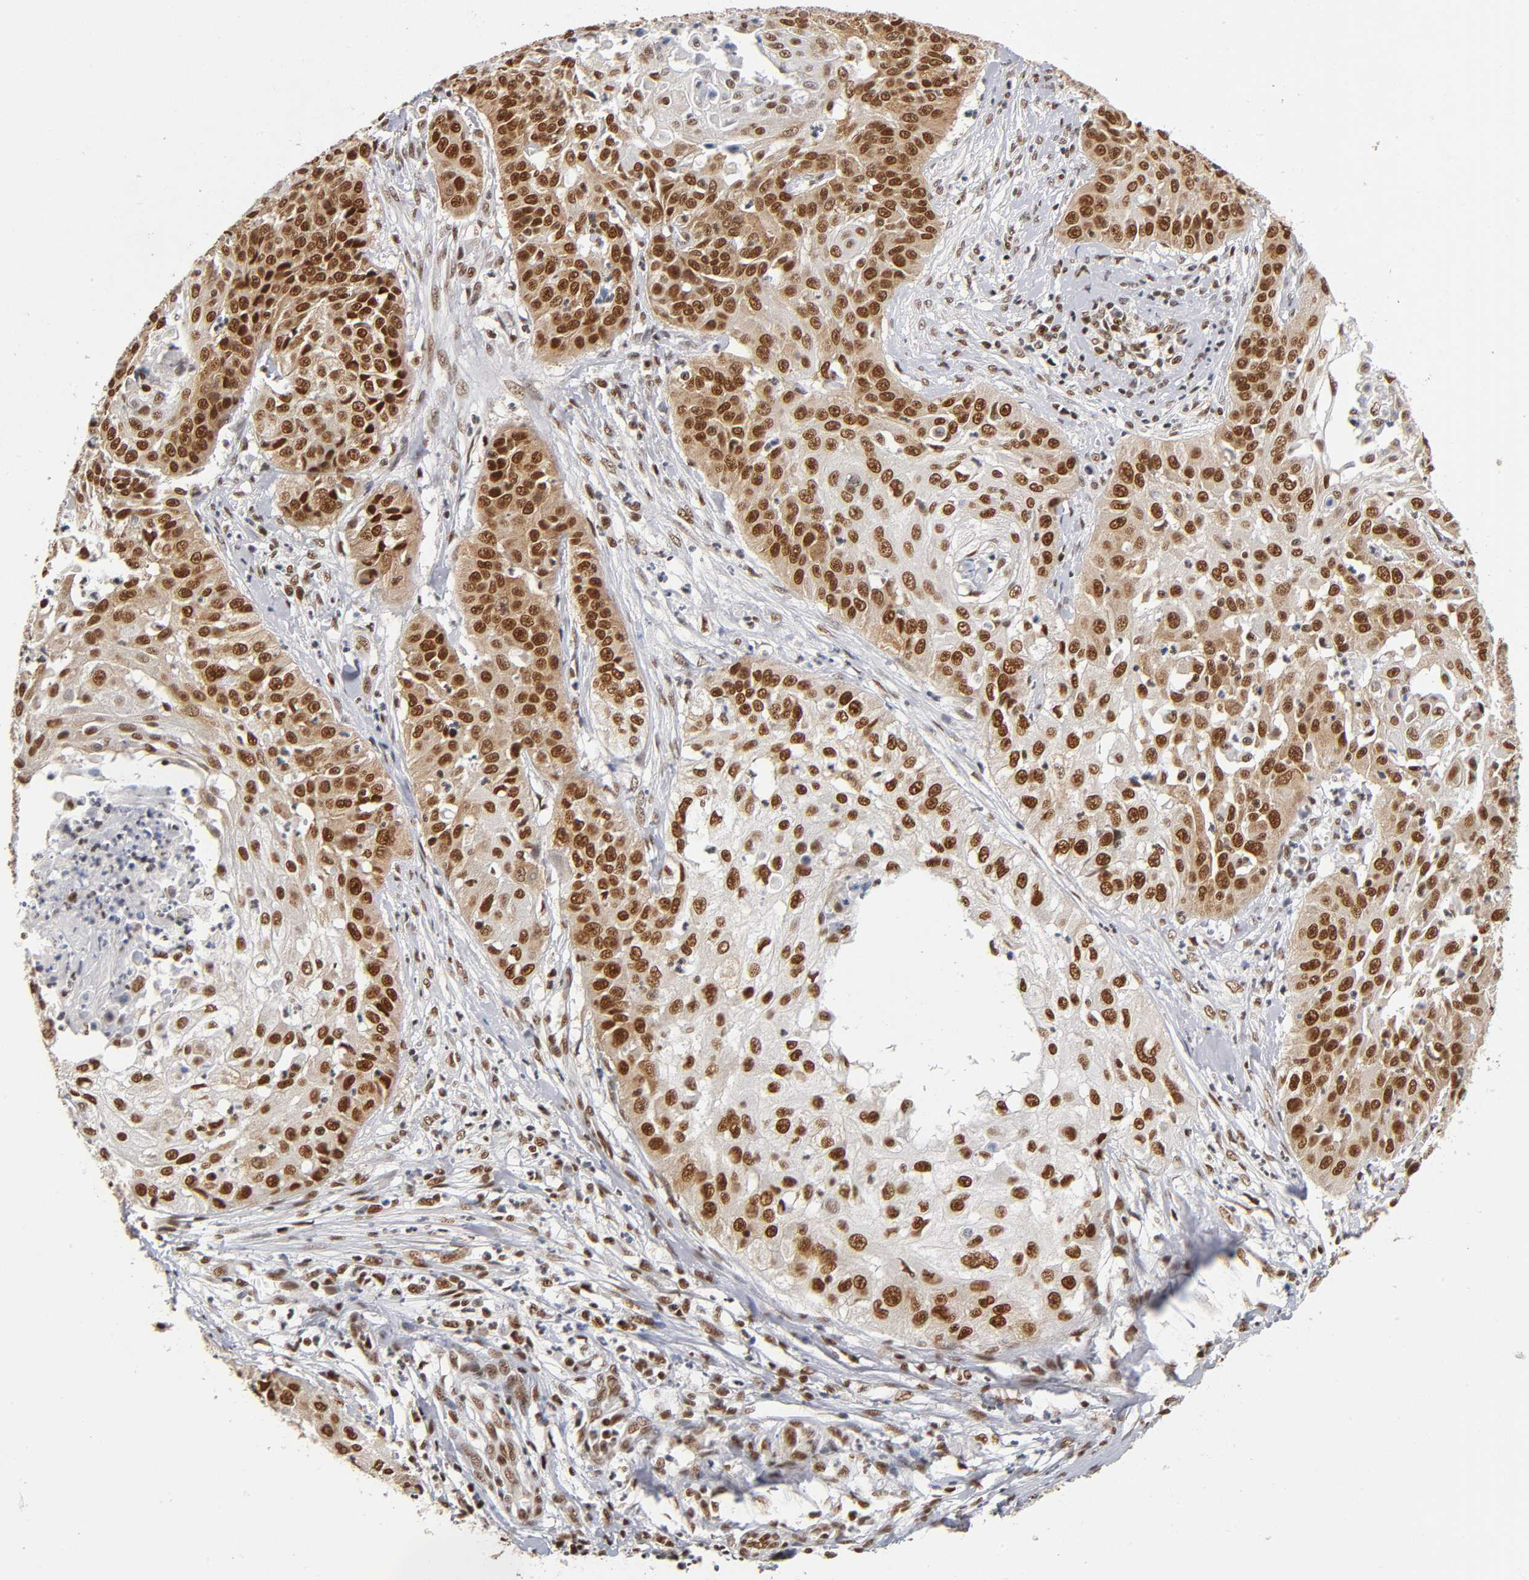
{"staining": {"intensity": "strong", "quantity": ">75%", "location": "nuclear"}, "tissue": "cervical cancer", "cell_type": "Tumor cells", "image_type": "cancer", "snomed": [{"axis": "morphology", "description": "Squamous cell carcinoma, NOS"}, {"axis": "topography", "description": "Cervix"}], "caption": "Immunohistochemistry photomicrograph of neoplastic tissue: cervical squamous cell carcinoma stained using immunohistochemistry shows high levels of strong protein expression localized specifically in the nuclear of tumor cells, appearing as a nuclear brown color.", "gene": "ILKAP", "patient": {"sex": "female", "age": 64}}